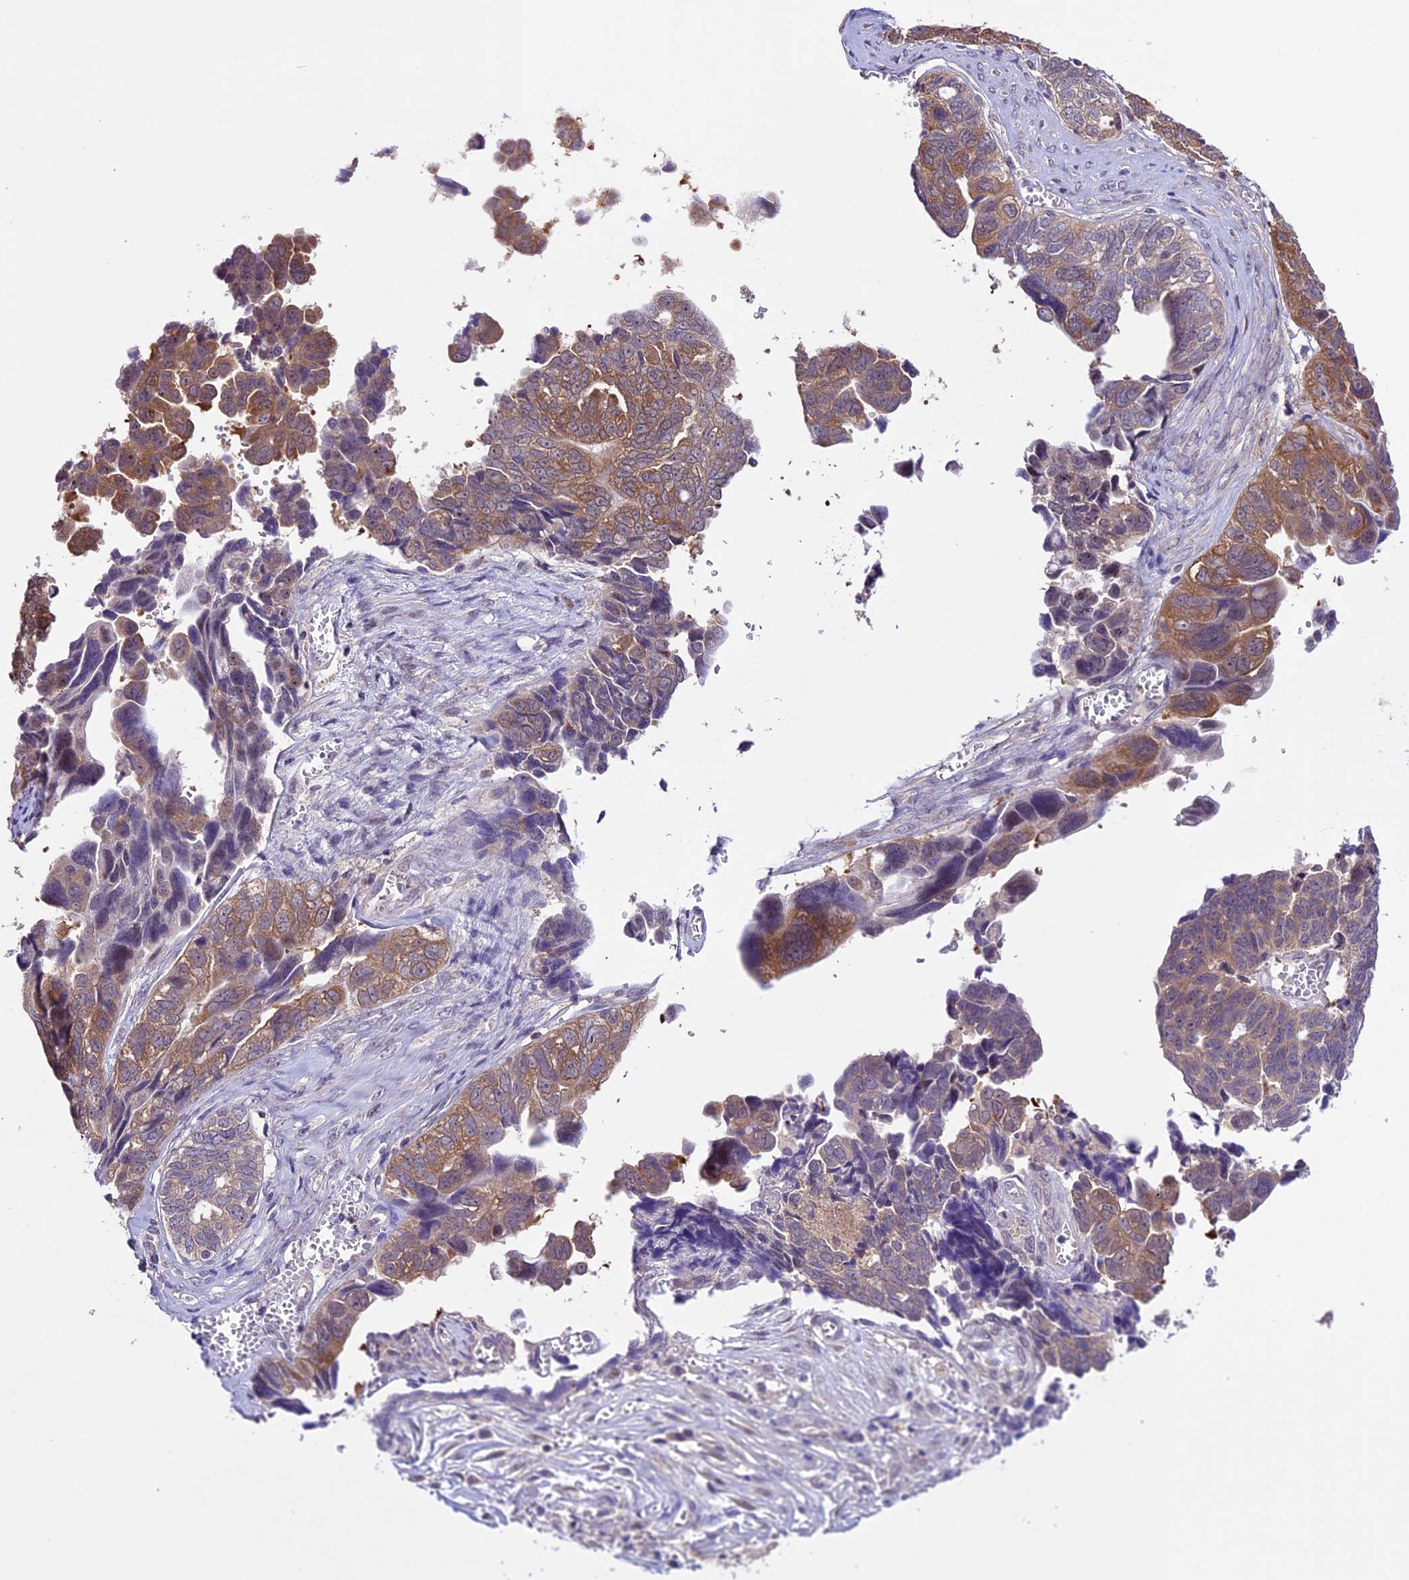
{"staining": {"intensity": "moderate", "quantity": "25%-75%", "location": "cytoplasmic/membranous"}, "tissue": "ovarian cancer", "cell_type": "Tumor cells", "image_type": "cancer", "snomed": [{"axis": "morphology", "description": "Cystadenocarcinoma, serous, NOS"}, {"axis": "topography", "description": "Ovary"}], "caption": "Immunohistochemistry (IHC) micrograph of neoplastic tissue: ovarian cancer stained using immunohistochemistry (IHC) reveals medium levels of moderate protein expression localized specifically in the cytoplasmic/membranous of tumor cells, appearing as a cytoplasmic/membranous brown color.", "gene": "XKR7", "patient": {"sex": "female", "age": 79}}